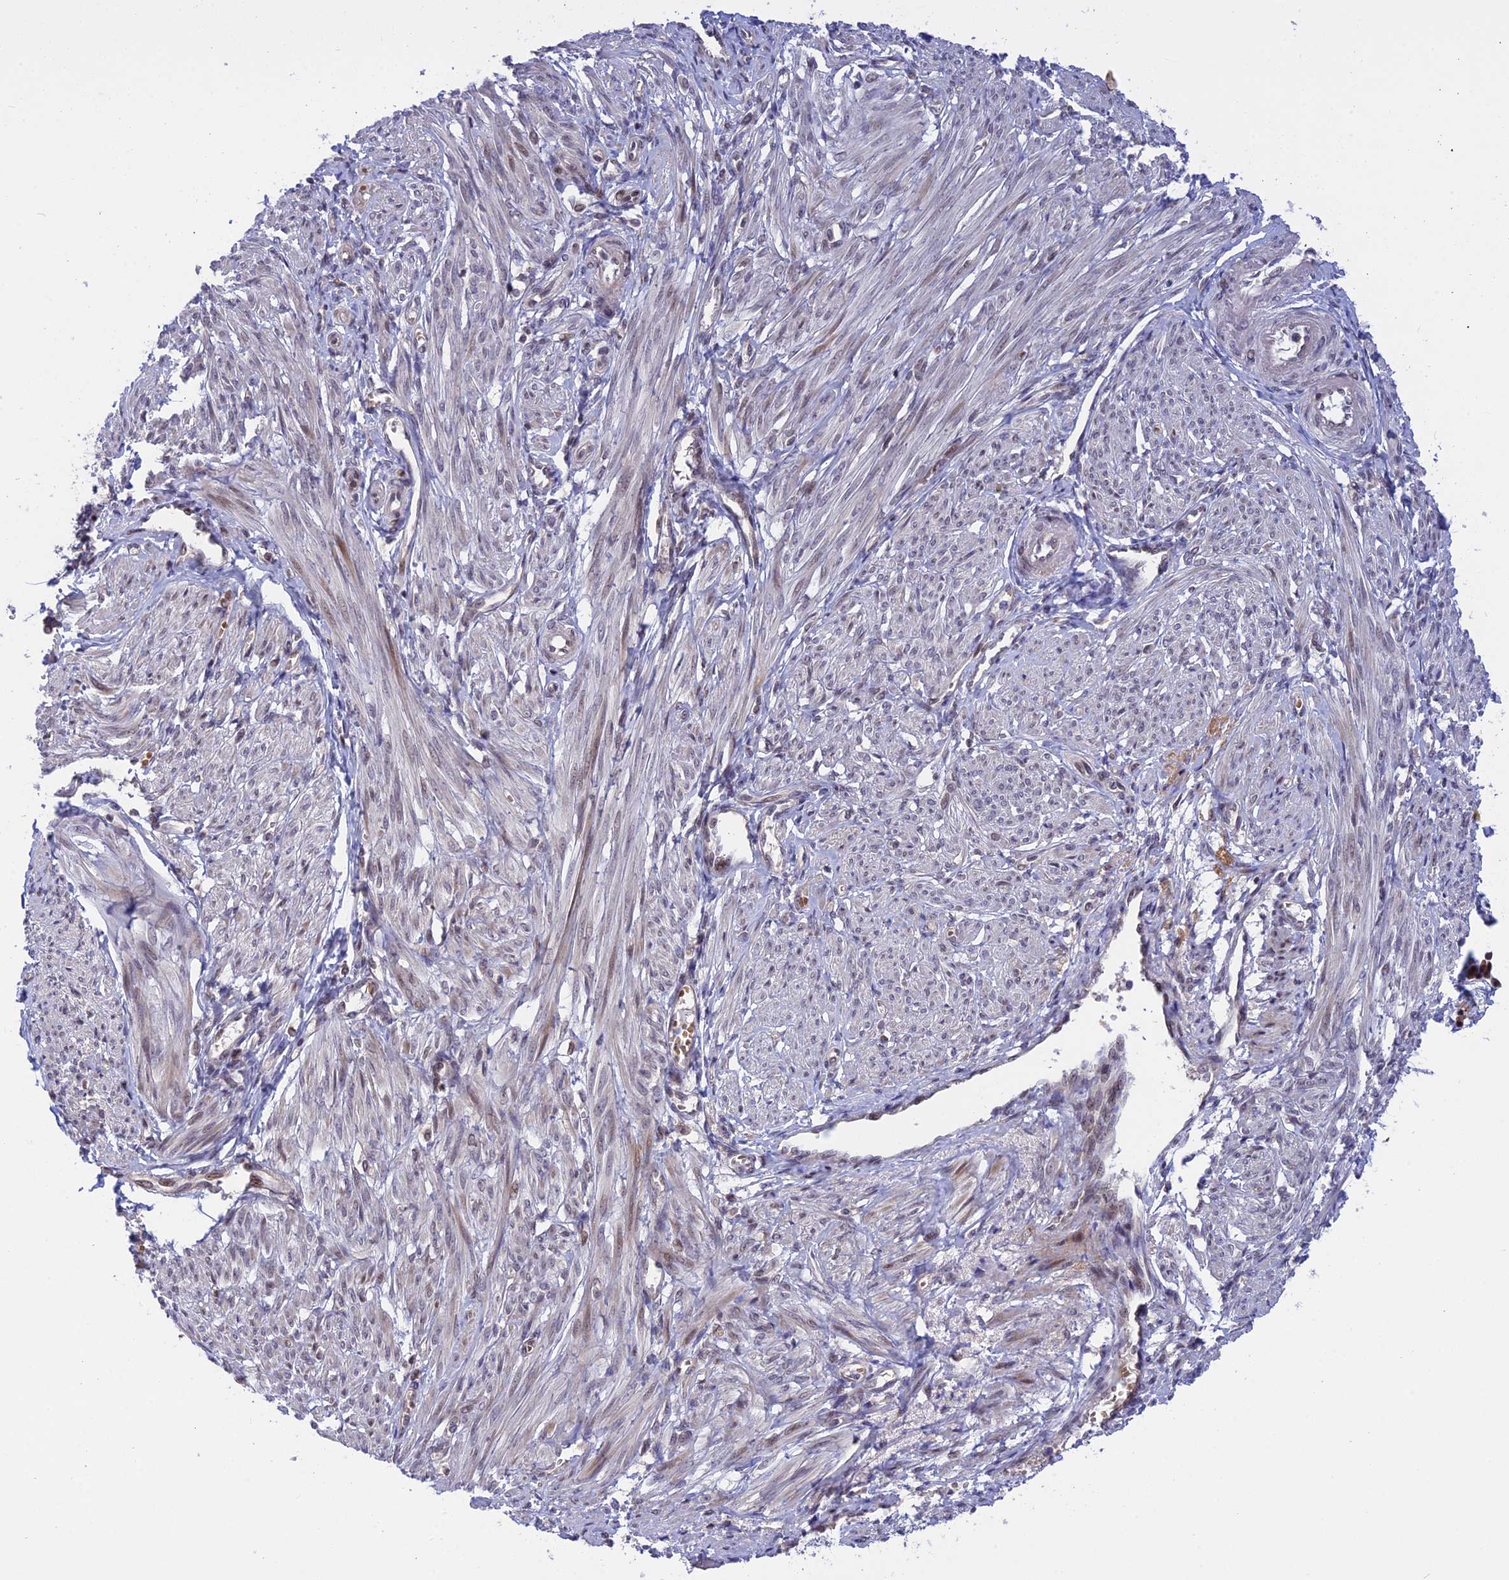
{"staining": {"intensity": "weak", "quantity": "25%-75%", "location": "nuclear"}, "tissue": "smooth muscle", "cell_type": "Smooth muscle cells", "image_type": "normal", "snomed": [{"axis": "morphology", "description": "Normal tissue, NOS"}, {"axis": "topography", "description": "Smooth muscle"}], "caption": "Protein staining of normal smooth muscle demonstrates weak nuclear expression in about 25%-75% of smooth muscle cells.", "gene": "POLR2C", "patient": {"sex": "female", "age": 39}}